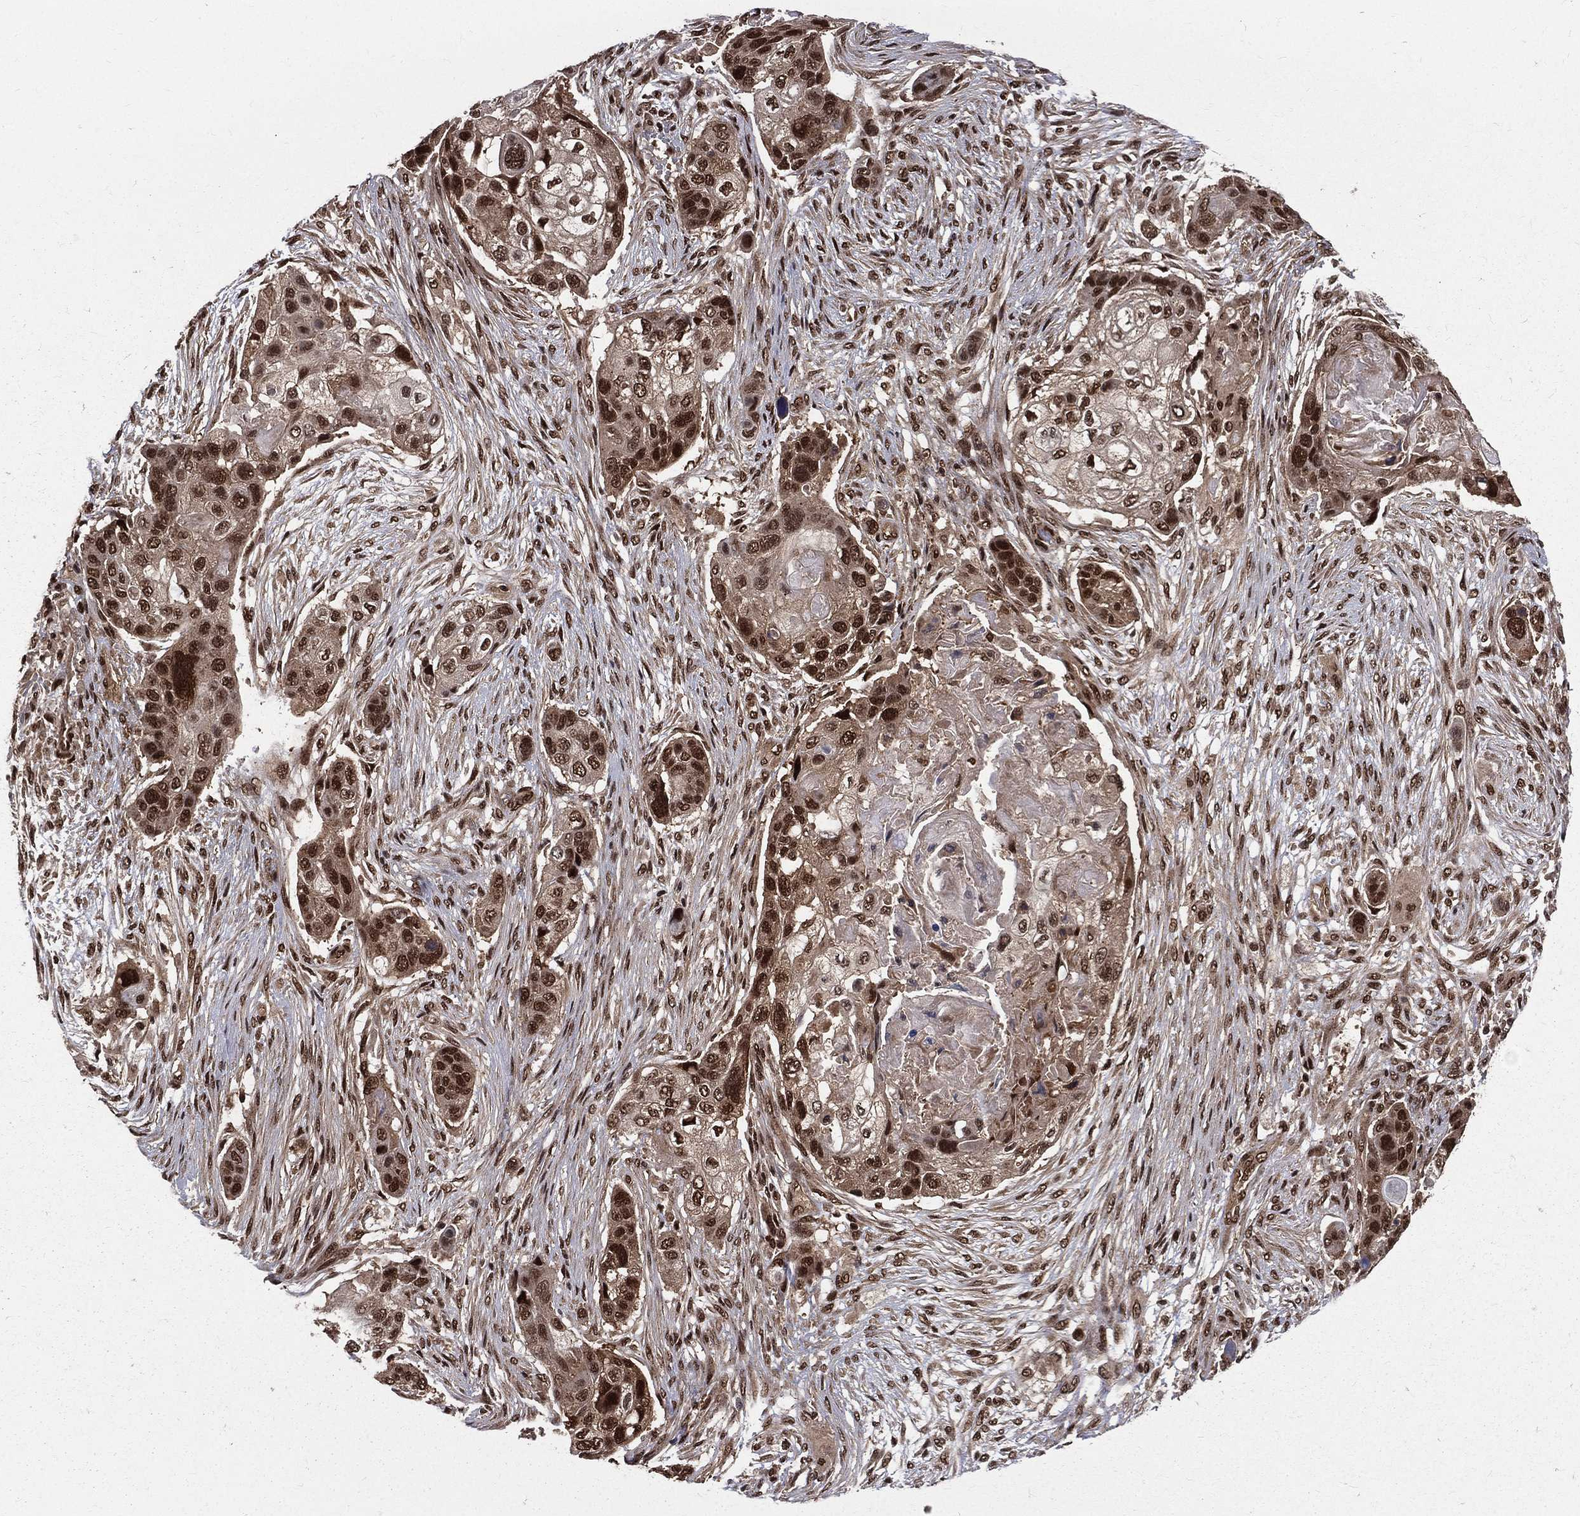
{"staining": {"intensity": "strong", "quantity": ">75%", "location": "nuclear"}, "tissue": "lung cancer", "cell_type": "Tumor cells", "image_type": "cancer", "snomed": [{"axis": "morphology", "description": "Squamous cell carcinoma, NOS"}, {"axis": "topography", "description": "Lung"}], "caption": "Protein expression analysis of human squamous cell carcinoma (lung) reveals strong nuclear expression in about >75% of tumor cells.", "gene": "COPS4", "patient": {"sex": "male", "age": 69}}